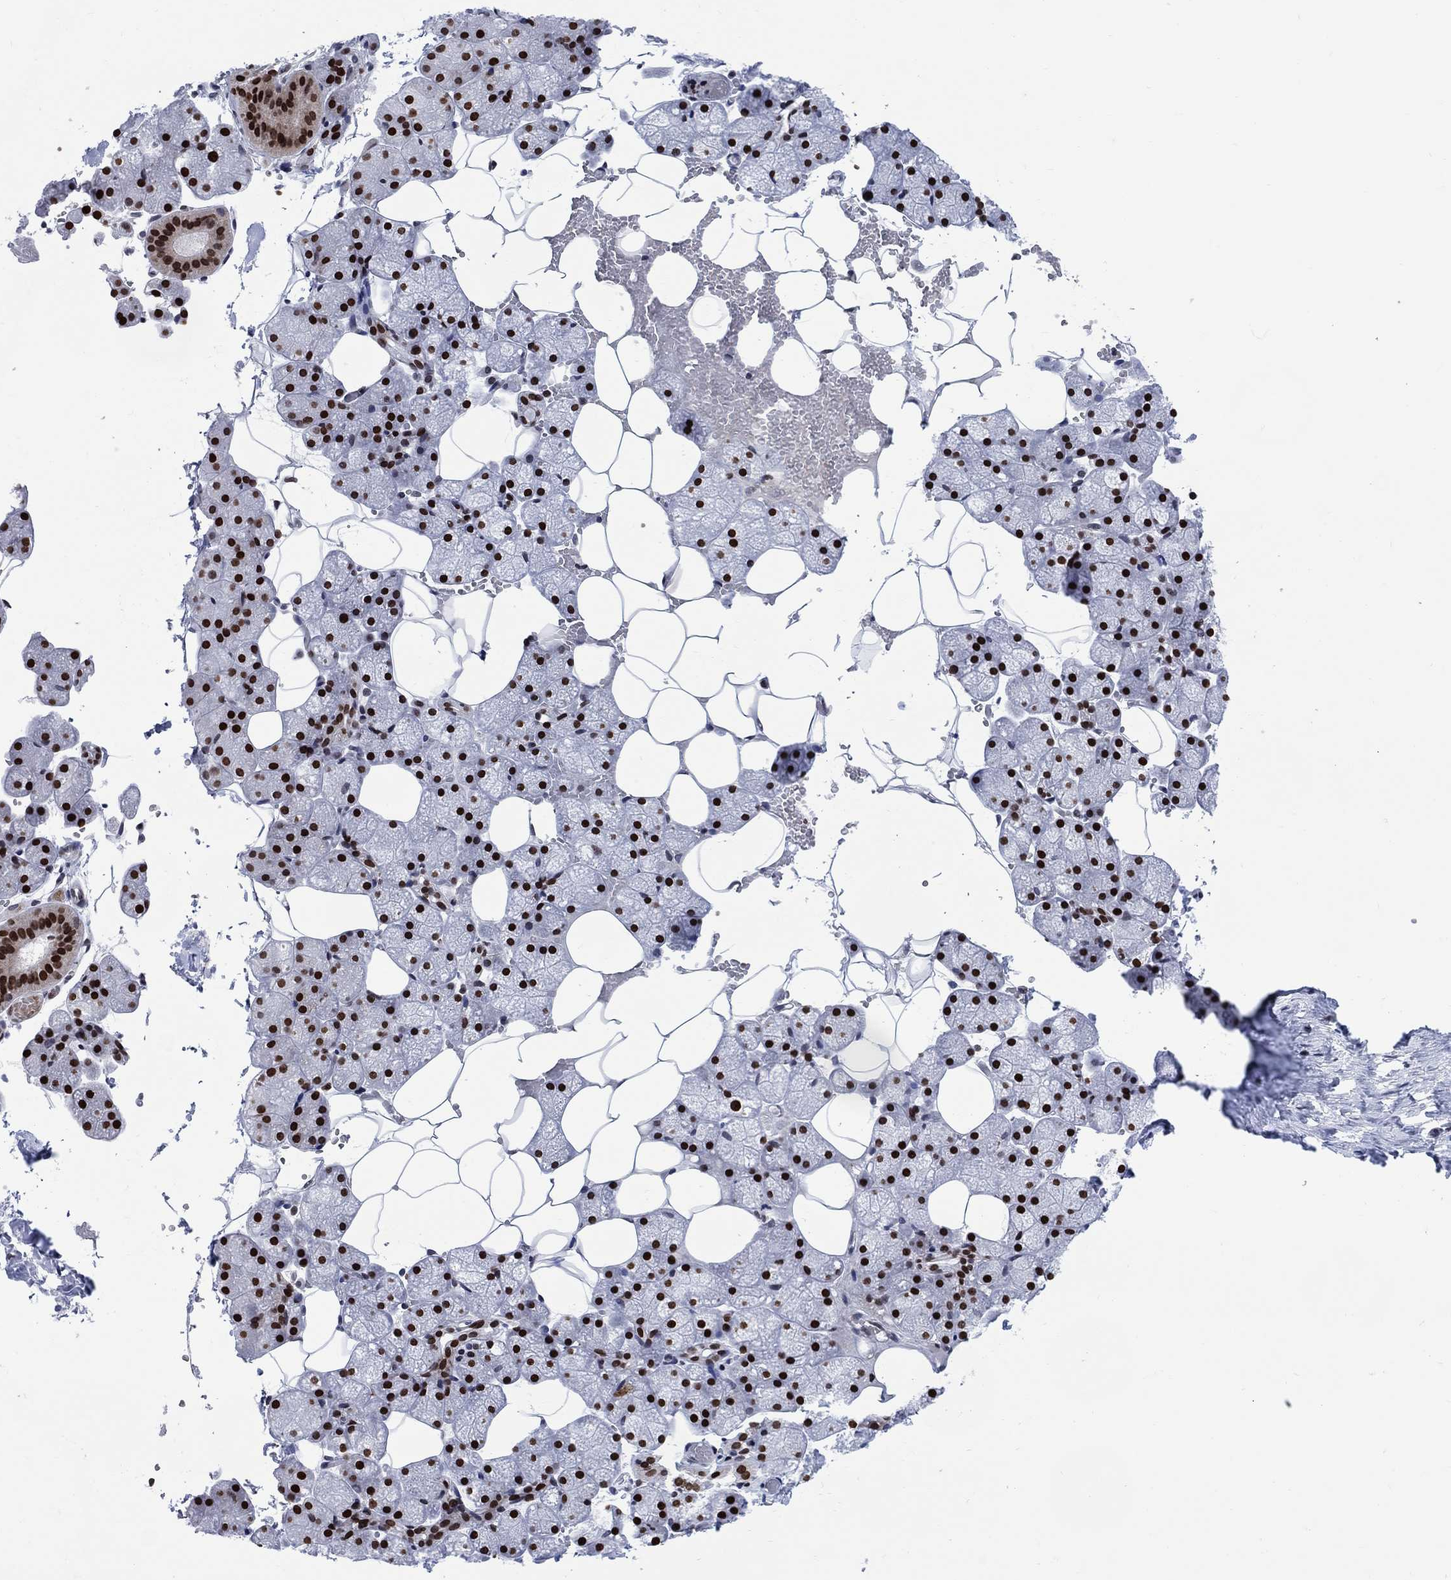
{"staining": {"intensity": "strong", "quantity": "25%-75%", "location": "nuclear"}, "tissue": "salivary gland", "cell_type": "Glandular cells", "image_type": "normal", "snomed": [{"axis": "morphology", "description": "Normal tissue, NOS"}, {"axis": "topography", "description": "Salivary gland"}], "caption": "Immunohistochemistry (IHC) of unremarkable salivary gland demonstrates high levels of strong nuclear staining in approximately 25%-75% of glandular cells. (IHC, brightfield microscopy, high magnification).", "gene": "HMGA1", "patient": {"sex": "male", "age": 38}}